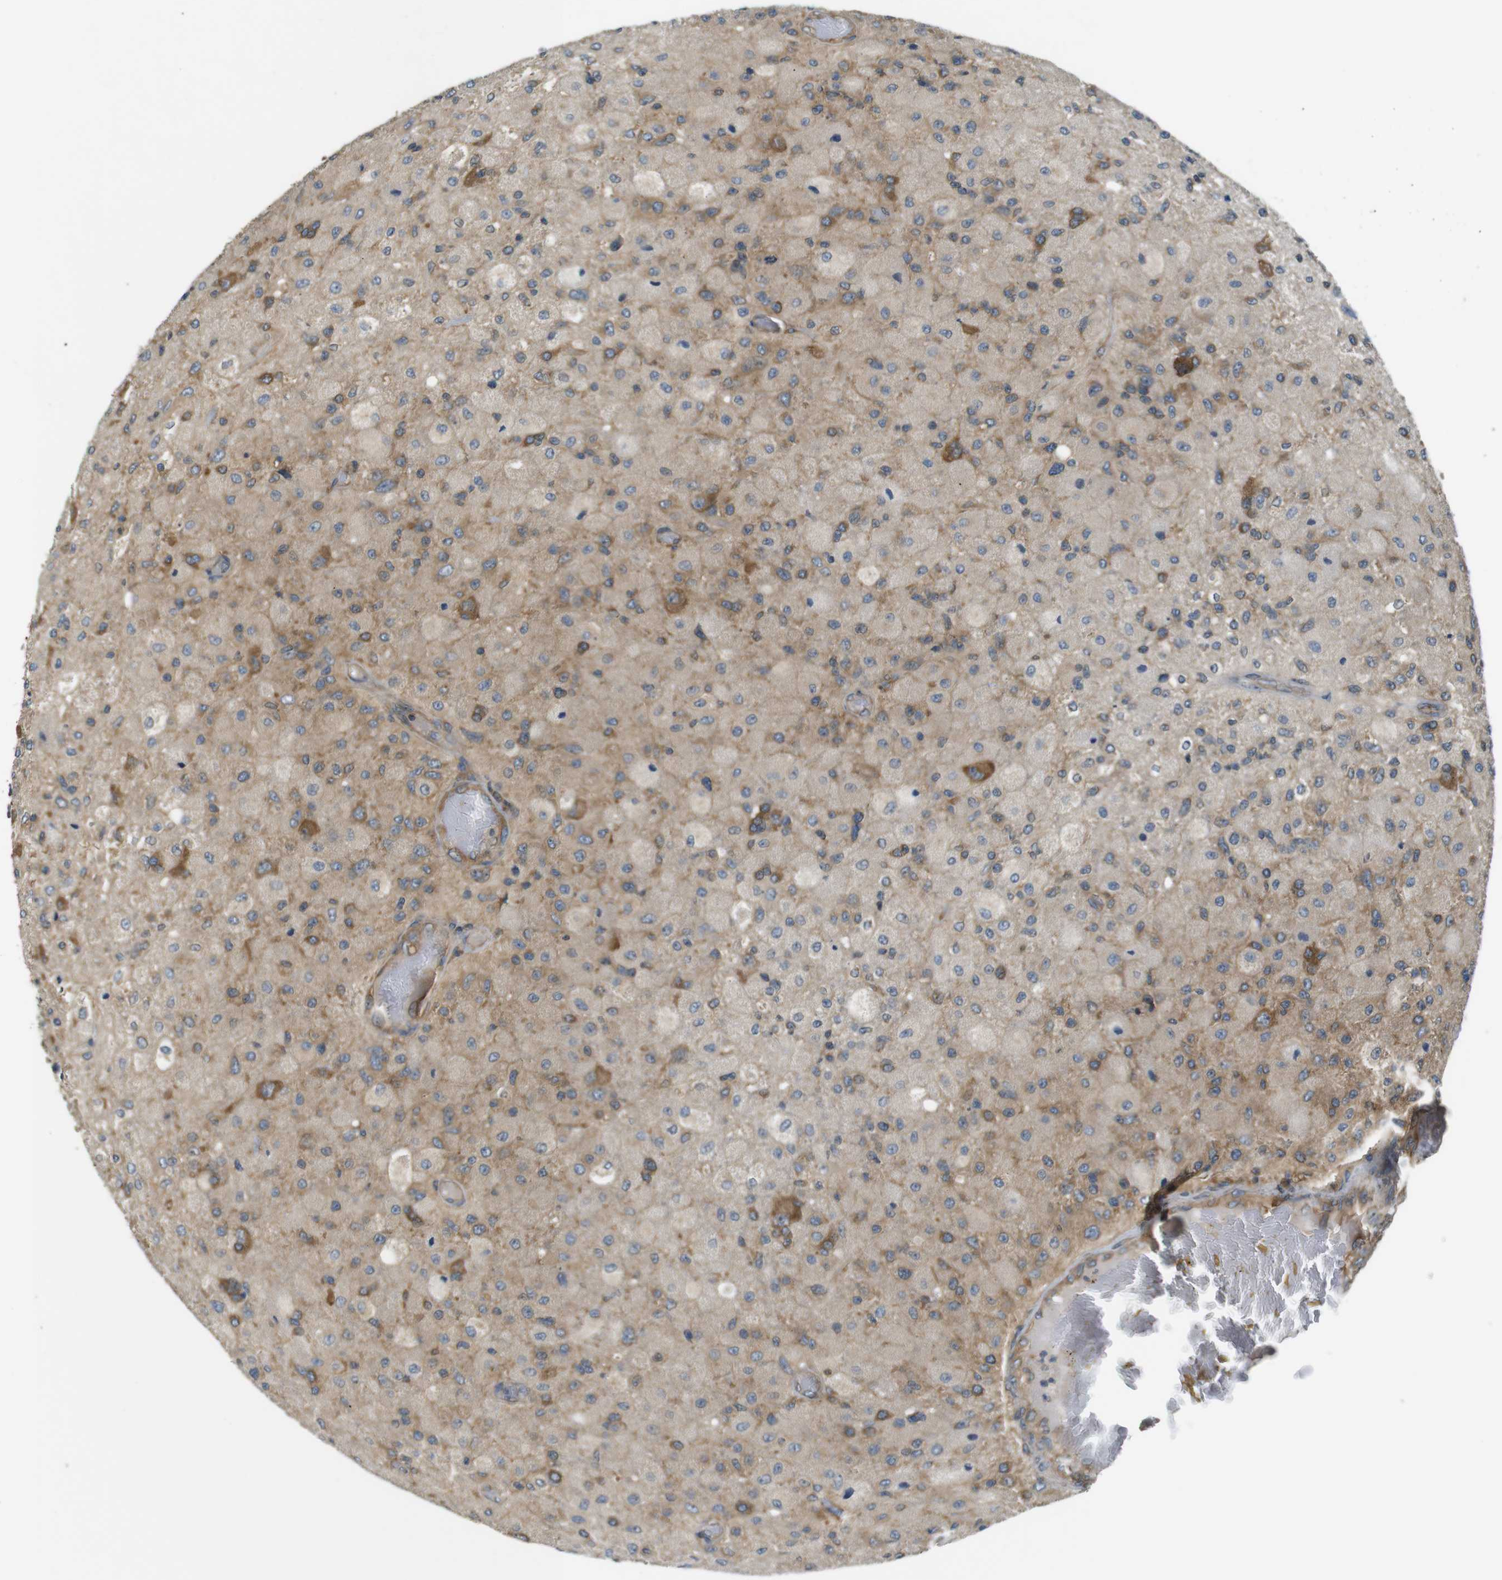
{"staining": {"intensity": "moderate", "quantity": "<25%", "location": "cytoplasmic/membranous"}, "tissue": "glioma", "cell_type": "Tumor cells", "image_type": "cancer", "snomed": [{"axis": "morphology", "description": "Normal tissue, NOS"}, {"axis": "morphology", "description": "Glioma, malignant, High grade"}, {"axis": "topography", "description": "Cerebral cortex"}], "caption": "Immunohistochemical staining of human glioma demonstrates low levels of moderate cytoplasmic/membranous protein expression in approximately <25% of tumor cells.", "gene": "TSC1", "patient": {"sex": "male", "age": 77}}